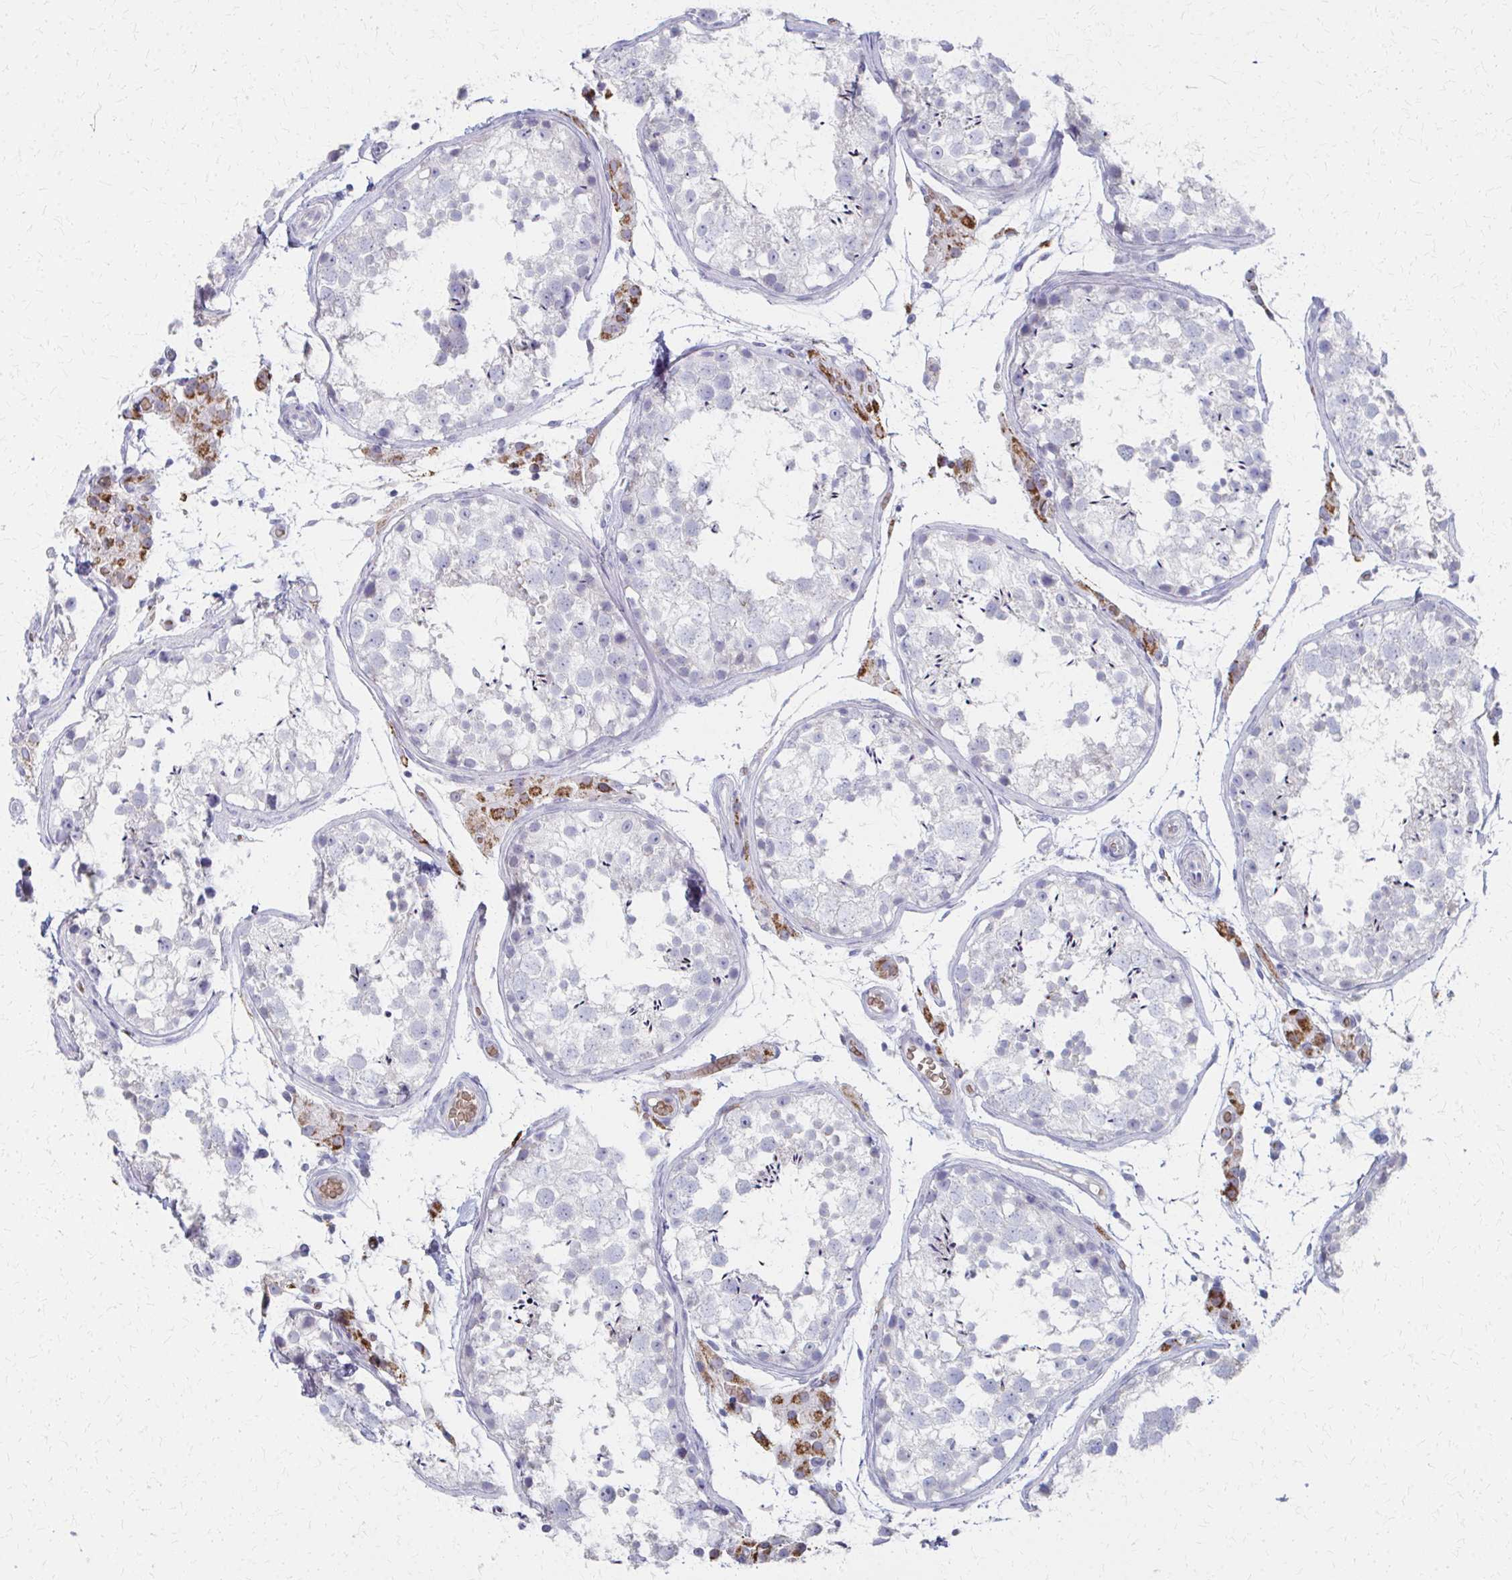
{"staining": {"intensity": "negative", "quantity": "none", "location": "none"}, "tissue": "testis", "cell_type": "Cells in seminiferous ducts", "image_type": "normal", "snomed": [{"axis": "morphology", "description": "Normal tissue, NOS"}, {"axis": "morphology", "description": "Seminoma, NOS"}, {"axis": "topography", "description": "Testis"}], "caption": "Unremarkable testis was stained to show a protein in brown. There is no significant positivity in cells in seminiferous ducts. (Brightfield microscopy of DAB immunohistochemistry (IHC) at high magnification).", "gene": "MS4A2", "patient": {"sex": "male", "age": 29}}